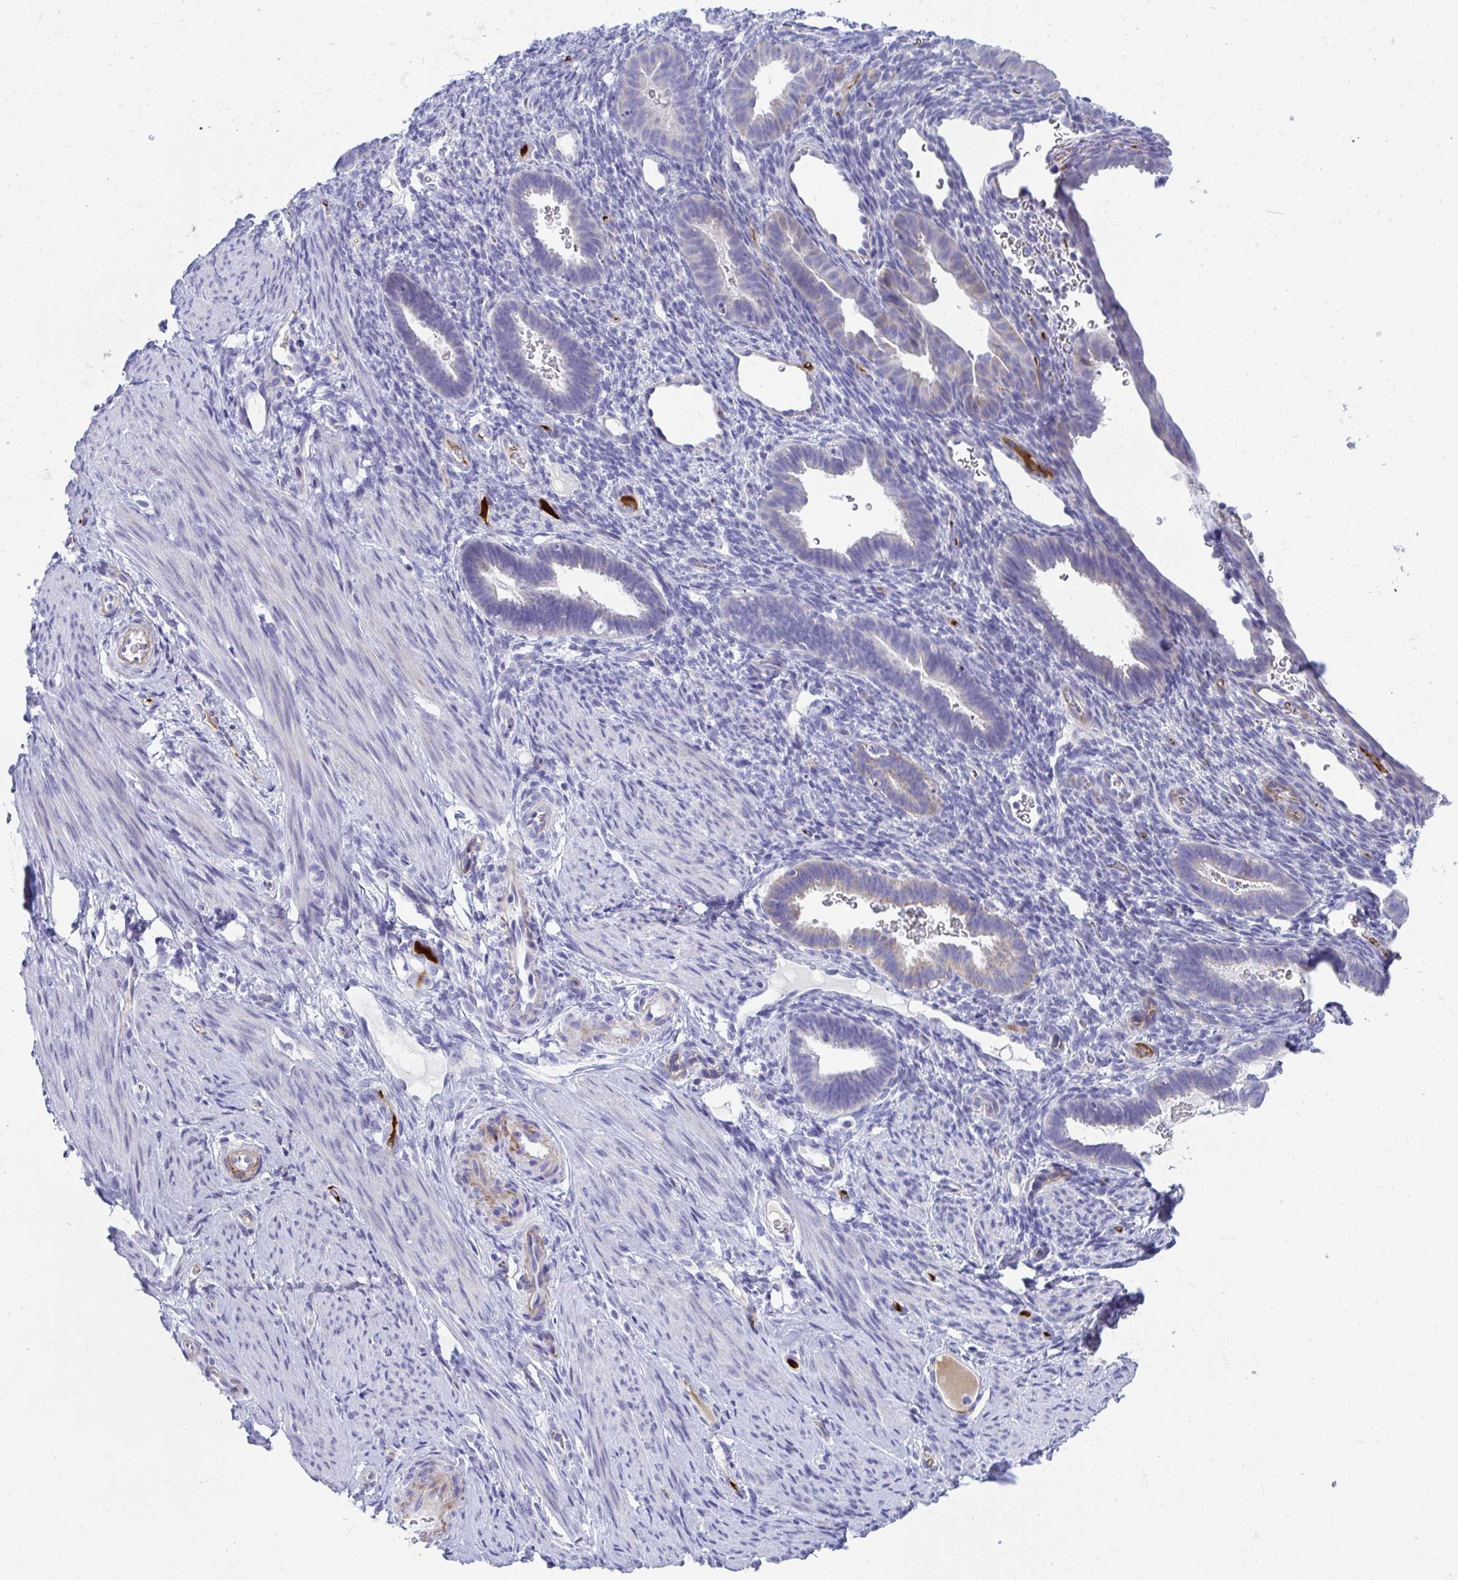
{"staining": {"intensity": "negative", "quantity": "none", "location": "none"}, "tissue": "endometrium", "cell_type": "Cells in endometrial stroma", "image_type": "normal", "snomed": [{"axis": "morphology", "description": "Normal tissue, NOS"}, {"axis": "topography", "description": "Endometrium"}], "caption": "Immunohistochemistry (IHC) image of normal endometrium stained for a protein (brown), which shows no positivity in cells in endometrial stroma.", "gene": "TSBP1", "patient": {"sex": "female", "age": 34}}